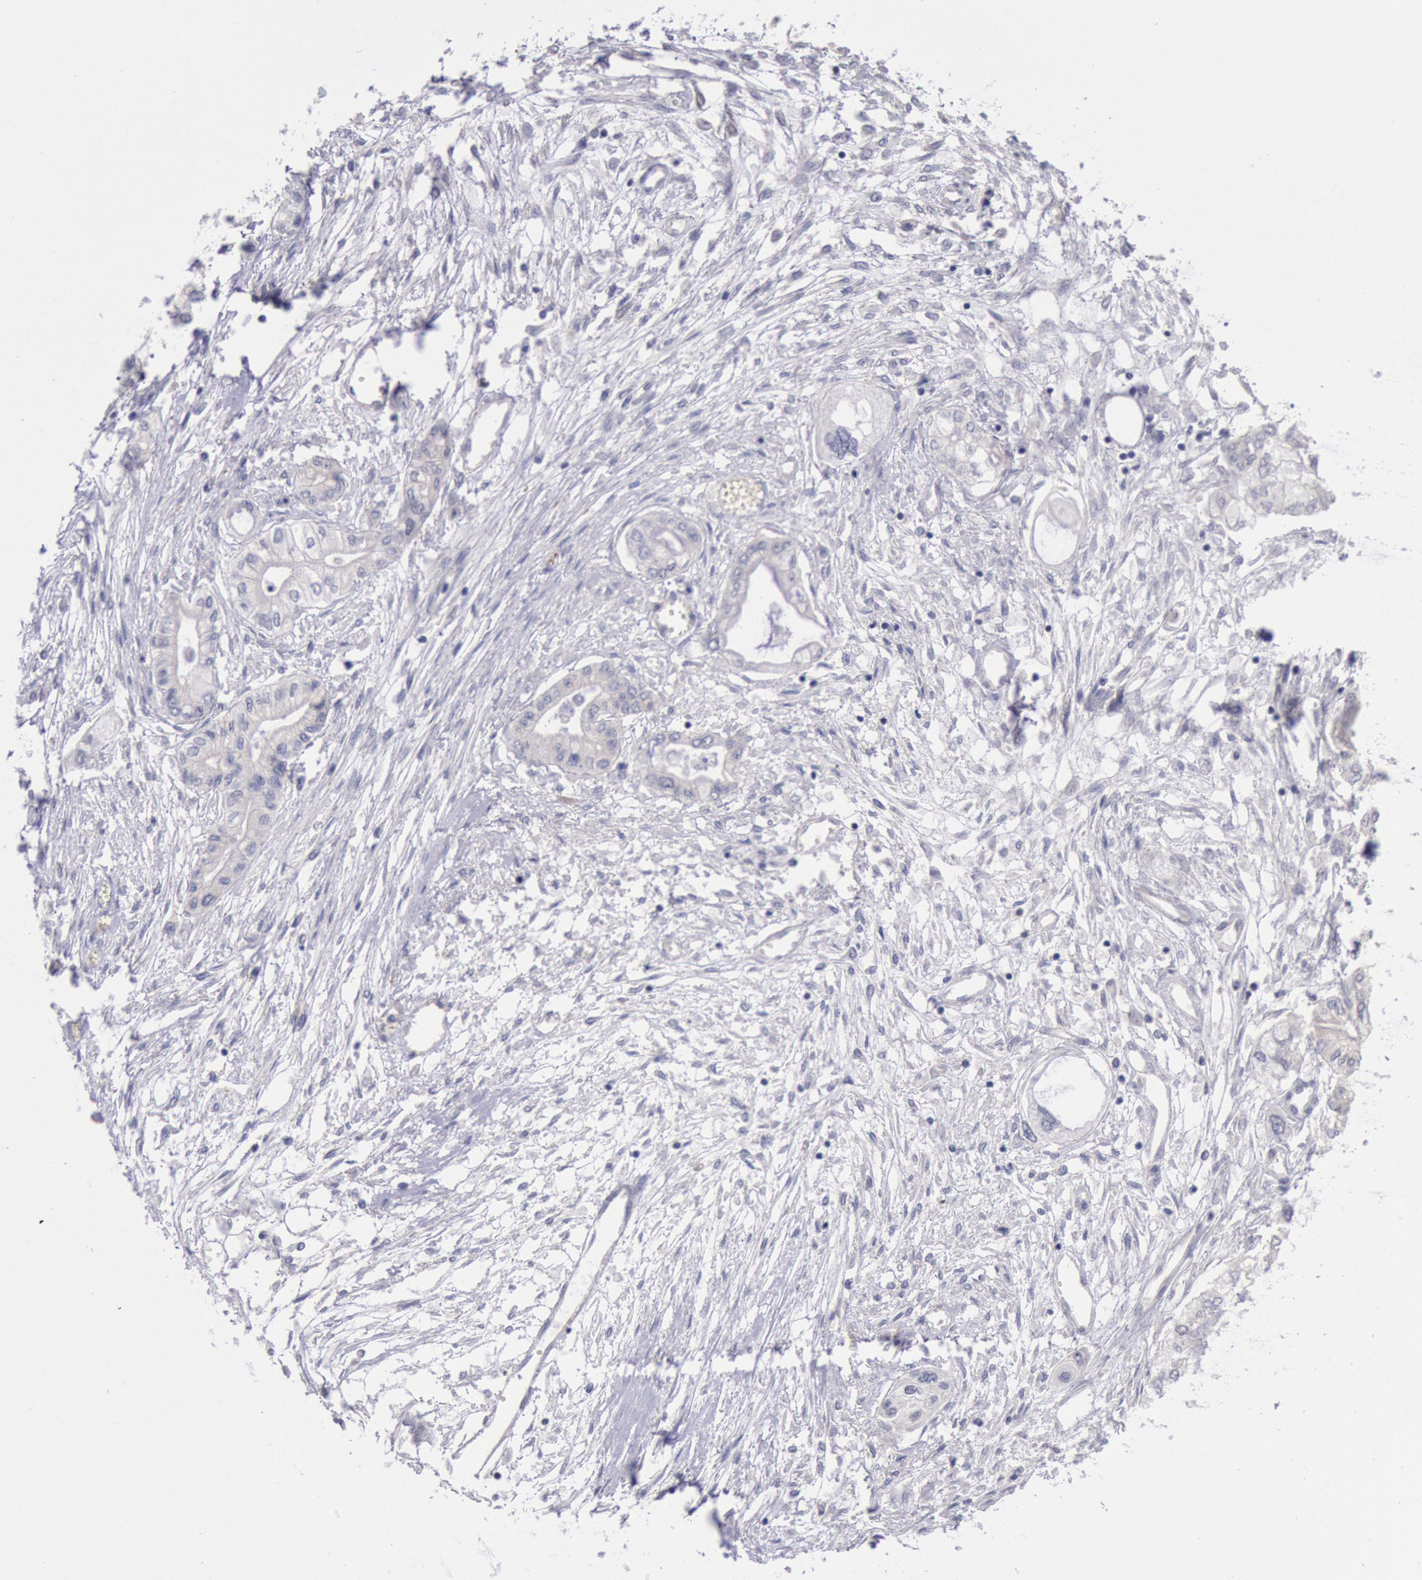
{"staining": {"intensity": "negative", "quantity": "none", "location": "none"}, "tissue": "pancreatic cancer", "cell_type": "Tumor cells", "image_type": "cancer", "snomed": [{"axis": "morphology", "description": "Adenocarcinoma, NOS"}, {"axis": "topography", "description": "Pancreas"}], "caption": "This is a histopathology image of immunohistochemistry (IHC) staining of adenocarcinoma (pancreatic), which shows no staining in tumor cells. (Stains: DAB IHC with hematoxylin counter stain, Microscopy: brightfield microscopy at high magnification).", "gene": "RPS6KA5", "patient": {"sex": "male", "age": 79}}